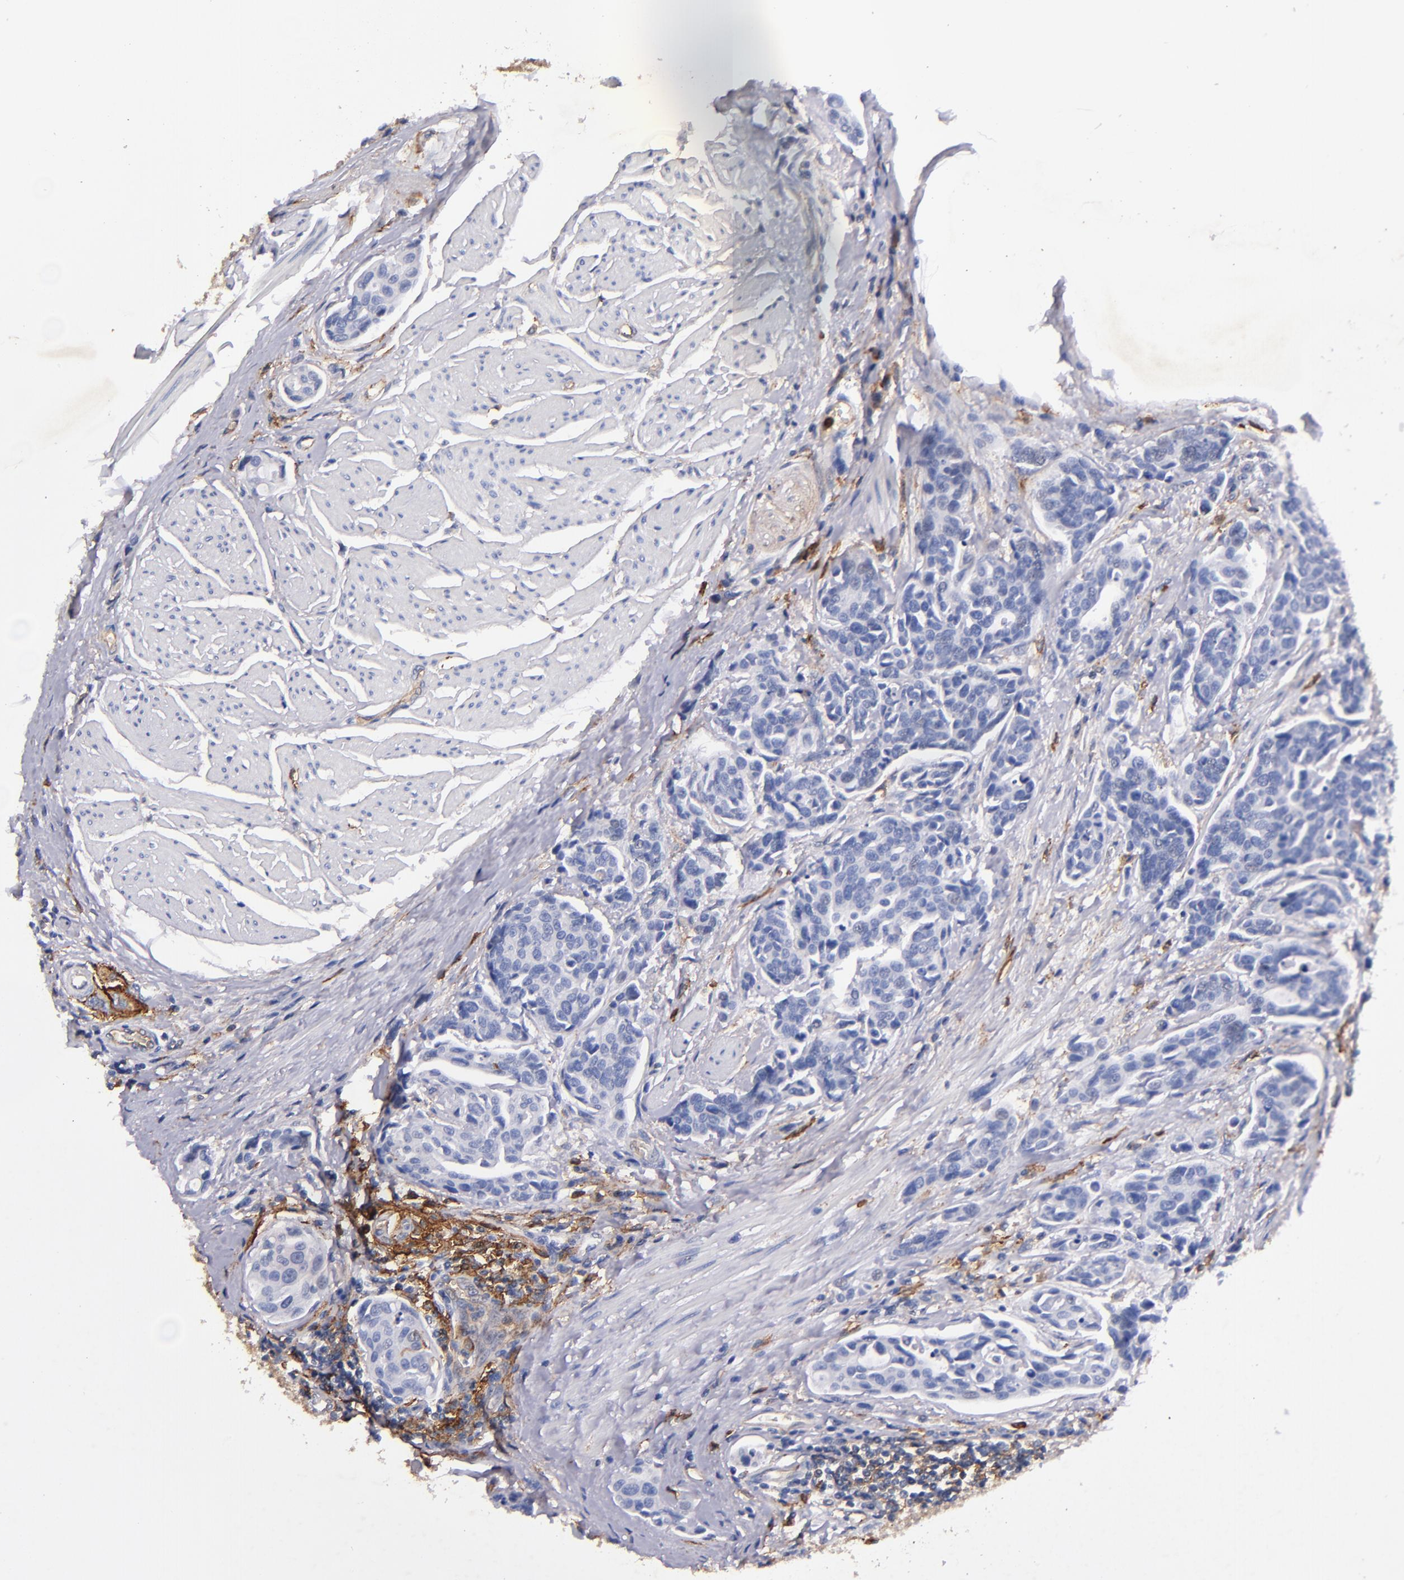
{"staining": {"intensity": "negative", "quantity": "none", "location": "none"}, "tissue": "urothelial cancer", "cell_type": "Tumor cells", "image_type": "cancer", "snomed": [{"axis": "morphology", "description": "Urothelial carcinoma, High grade"}, {"axis": "topography", "description": "Urinary bladder"}], "caption": "Immunohistochemistry of human urothelial cancer exhibits no staining in tumor cells.", "gene": "SIRPA", "patient": {"sex": "male", "age": 78}}